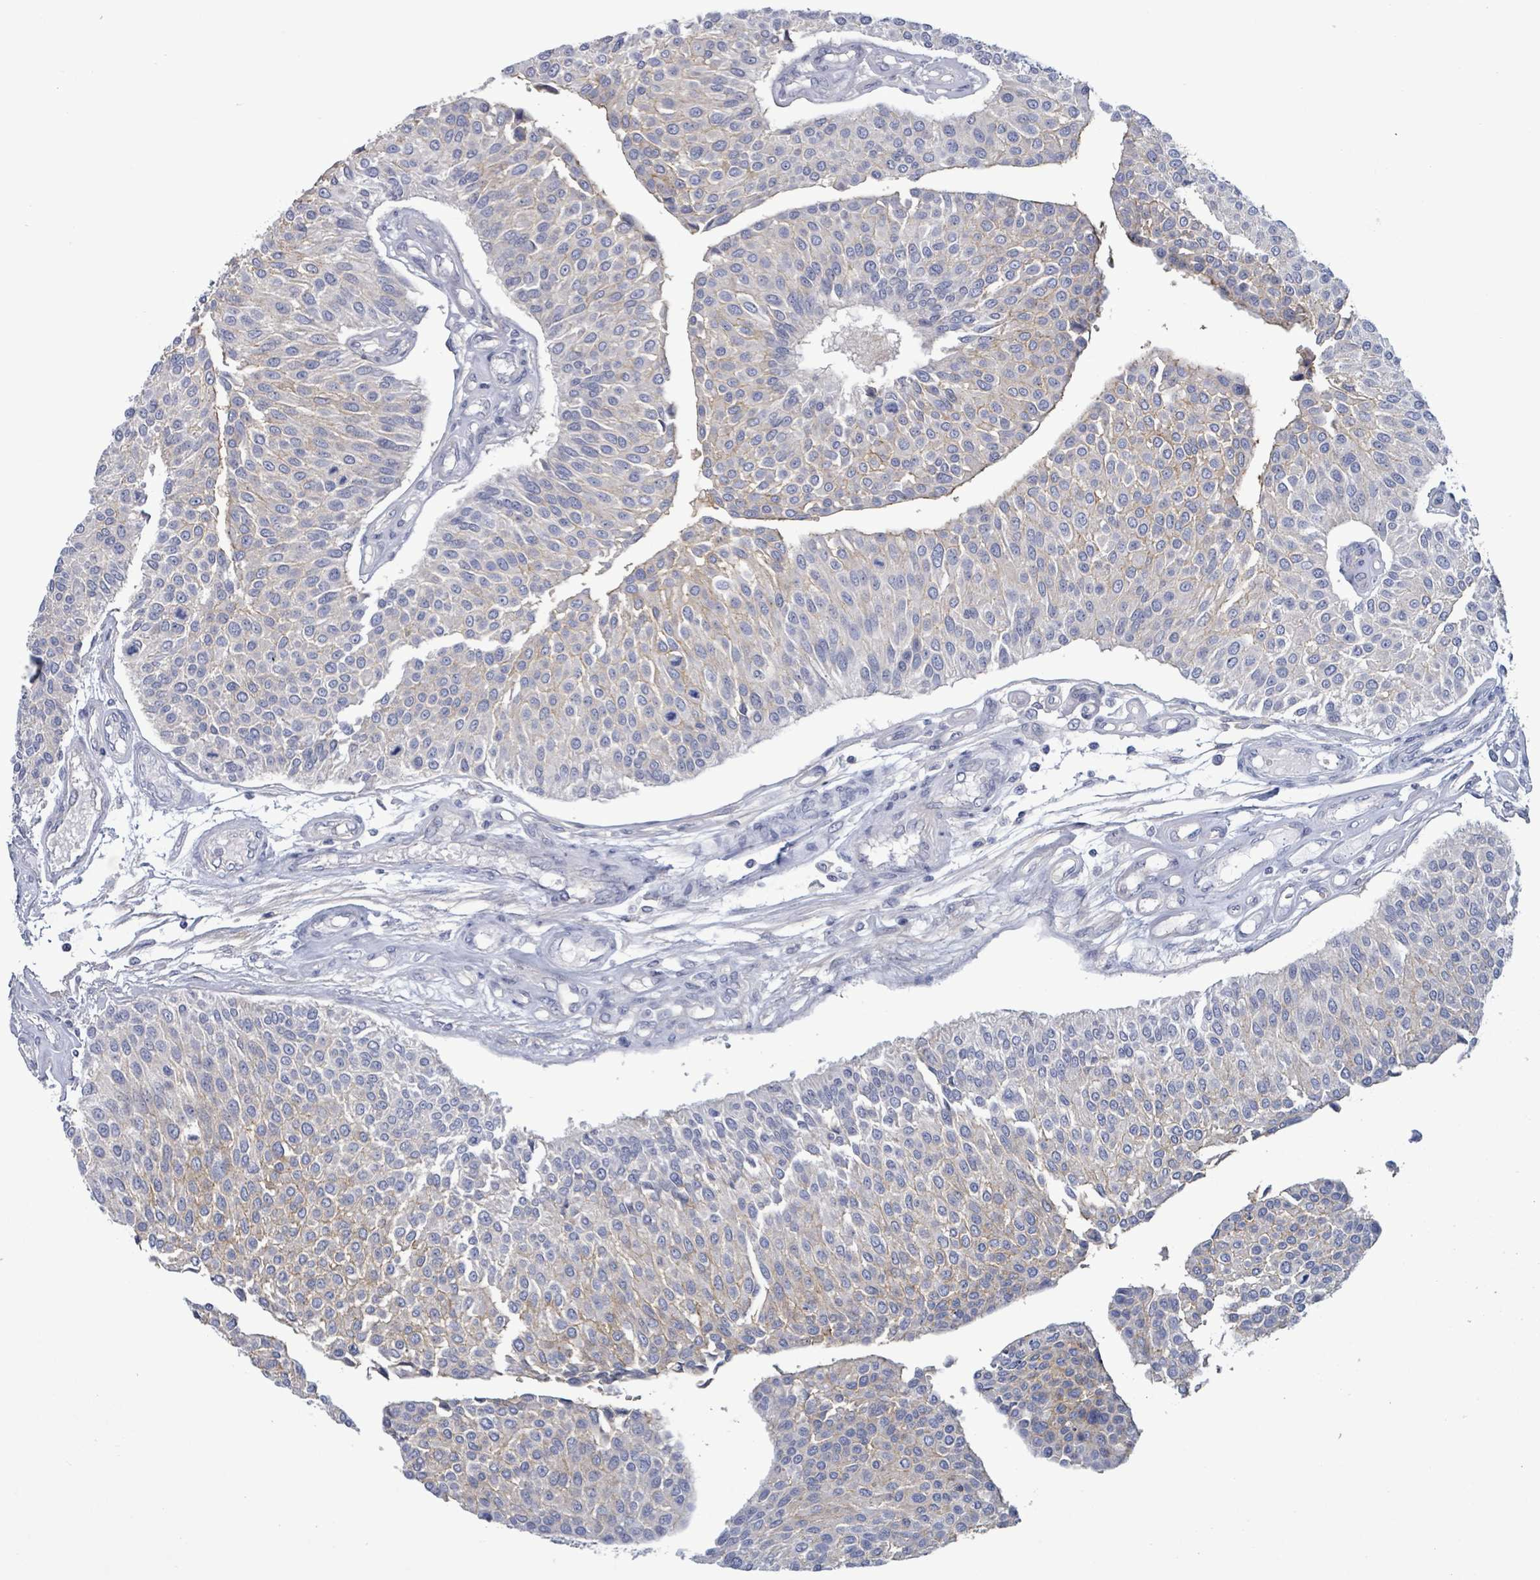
{"staining": {"intensity": "weak", "quantity": "<25%", "location": "cytoplasmic/membranous"}, "tissue": "urothelial cancer", "cell_type": "Tumor cells", "image_type": "cancer", "snomed": [{"axis": "morphology", "description": "Urothelial carcinoma, NOS"}, {"axis": "topography", "description": "Urinary bladder"}], "caption": "Human urothelial cancer stained for a protein using IHC reveals no positivity in tumor cells.", "gene": "BSG", "patient": {"sex": "male", "age": 55}}